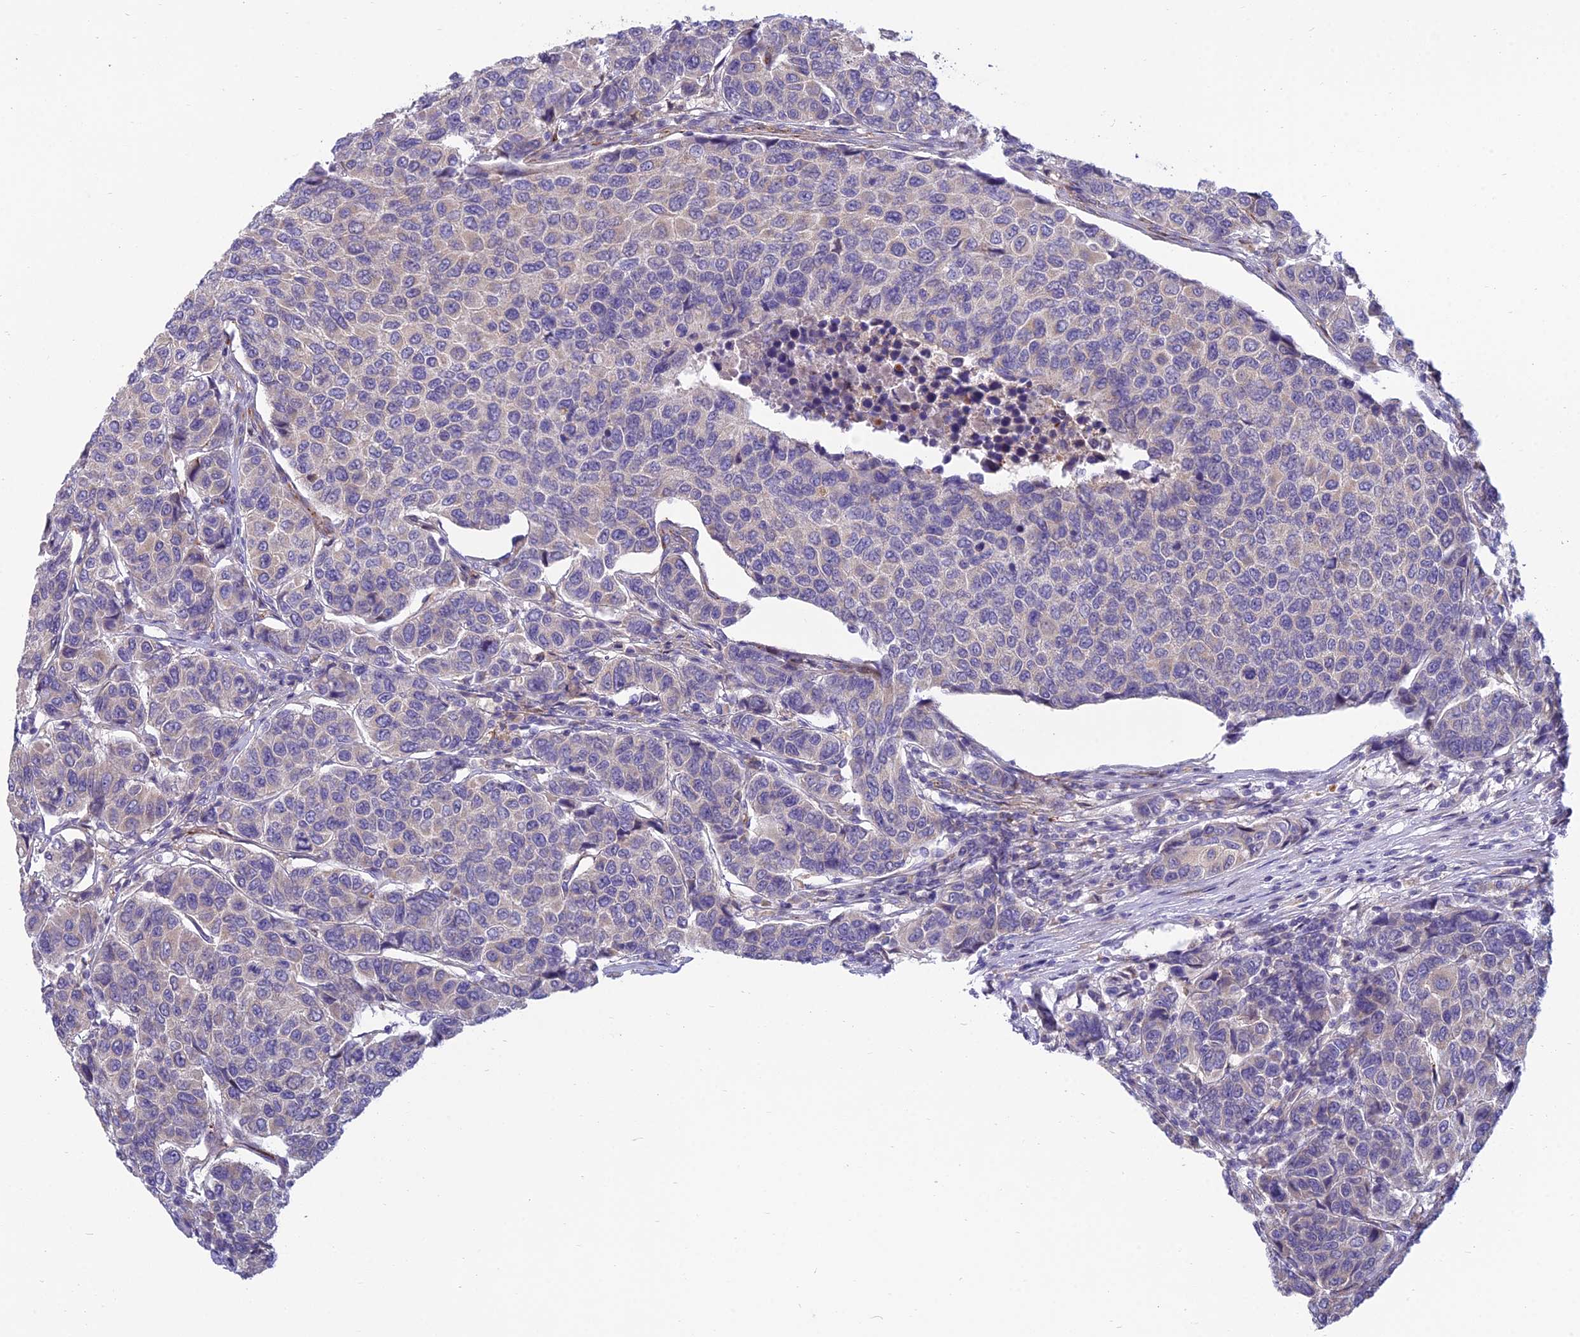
{"staining": {"intensity": "negative", "quantity": "none", "location": "none"}, "tissue": "breast cancer", "cell_type": "Tumor cells", "image_type": "cancer", "snomed": [{"axis": "morphology", "description": "Duct carcinoma"}, {"axis": "topography", "description": "Breast"}], "caption": "Immunohistochemistry (IHC) of breast infiltrating ductal carcinoma displays no positivity in tumor cells.", "gene": "DUS2", "patient": {"sex": "female", "age": 55}}